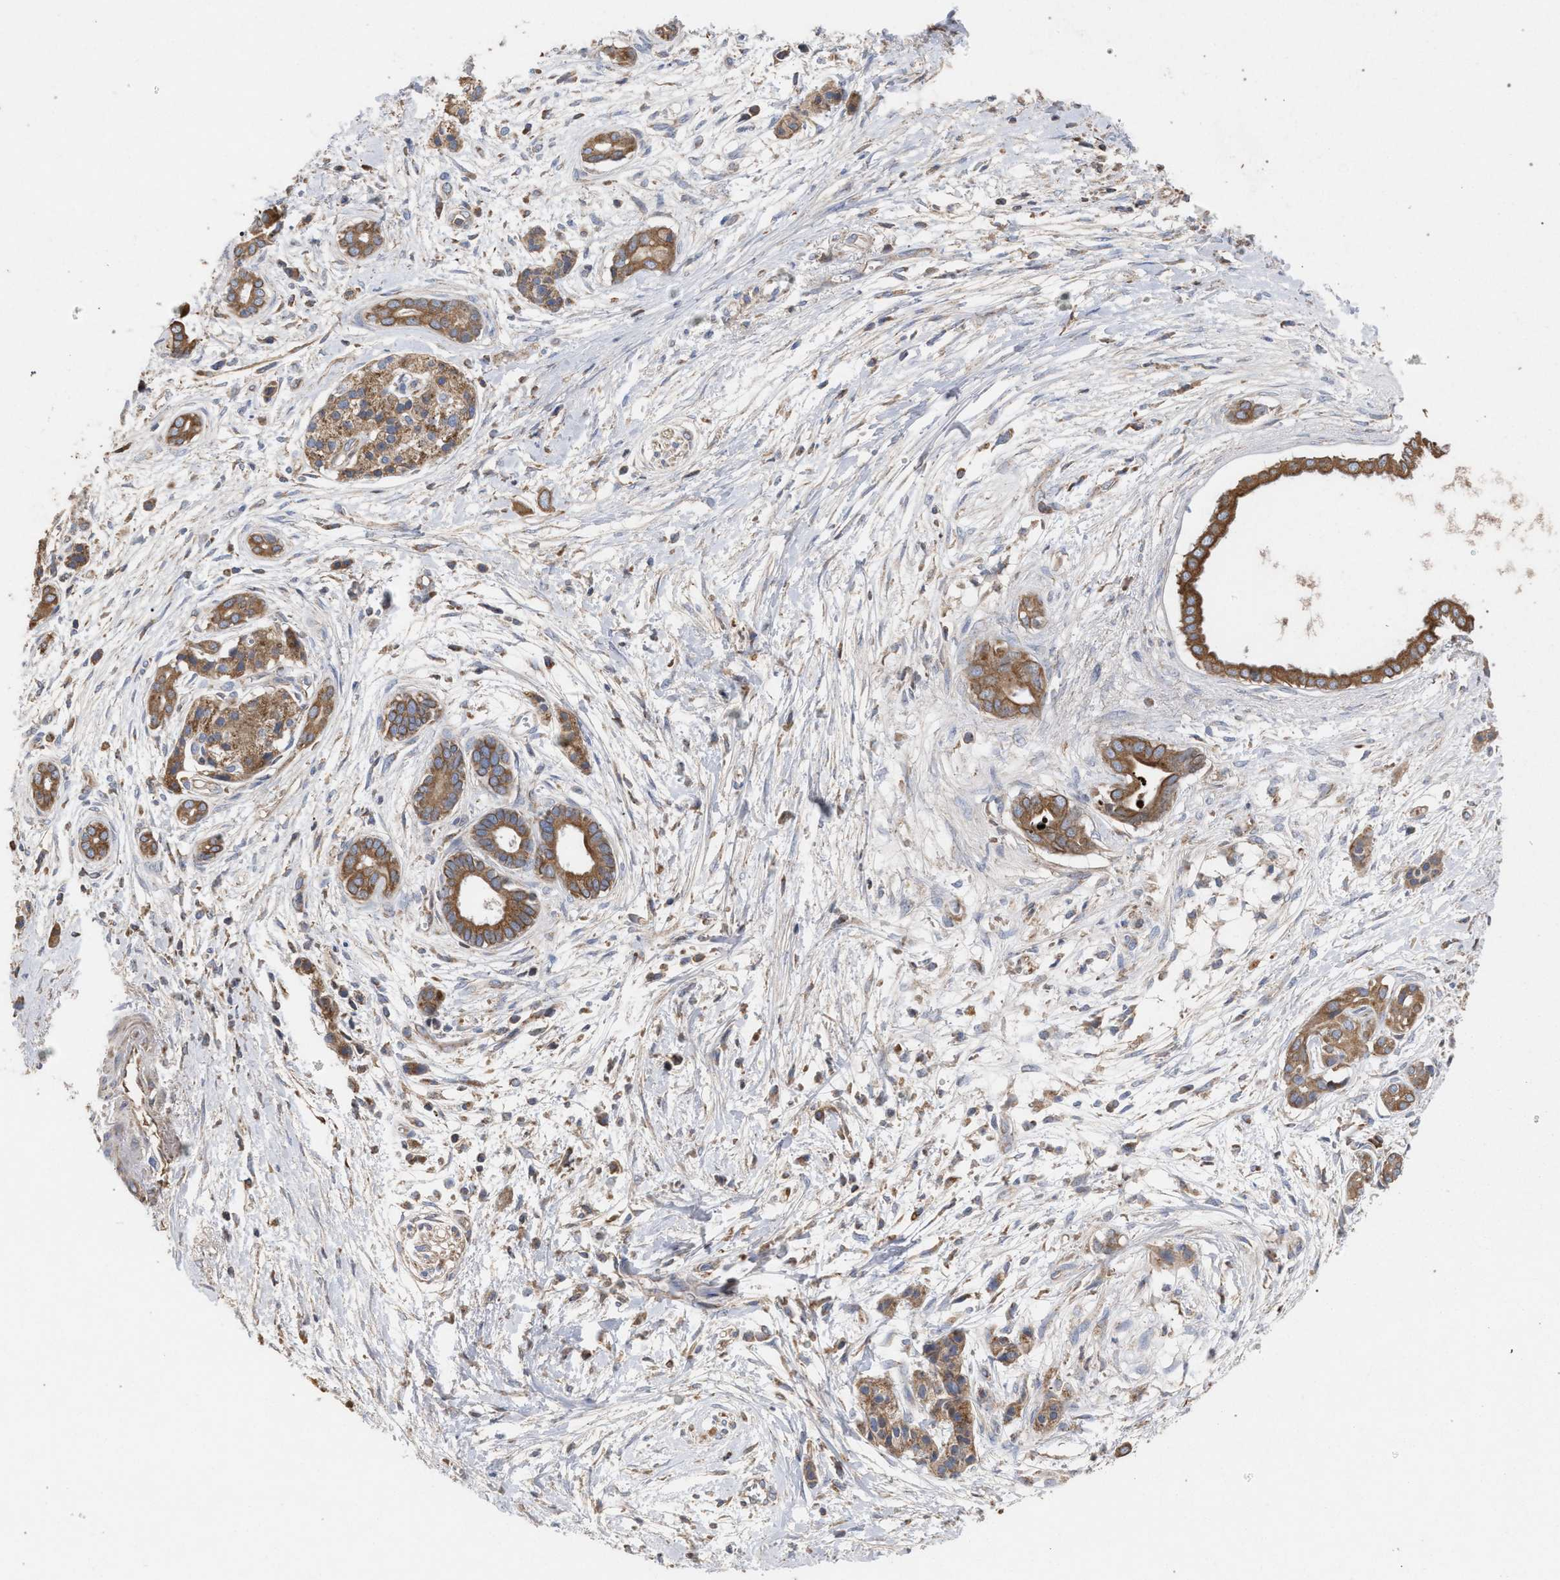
{"staining": {"intensity": "moderate", "quantity": ">75%", "location": "cytoplasmic/membranous"}, "tissue": "pancreatic cancer", "cell_type": "Tumor cells", "image_type": "cancer", "snomed": [{"axis": "morphology", "description": "Adenocarcinoma, NOS"}, {"axis": "topography", "description": "Pancreas"}], "caption": "This is a photomicrograph of IHC staining of pancreatic cancer, which shows moderate expression in the cytoplasmic/membranous of tumor cells.", "gene": "BCL2L12", "patient": {"sex": "male", "age": 59}}